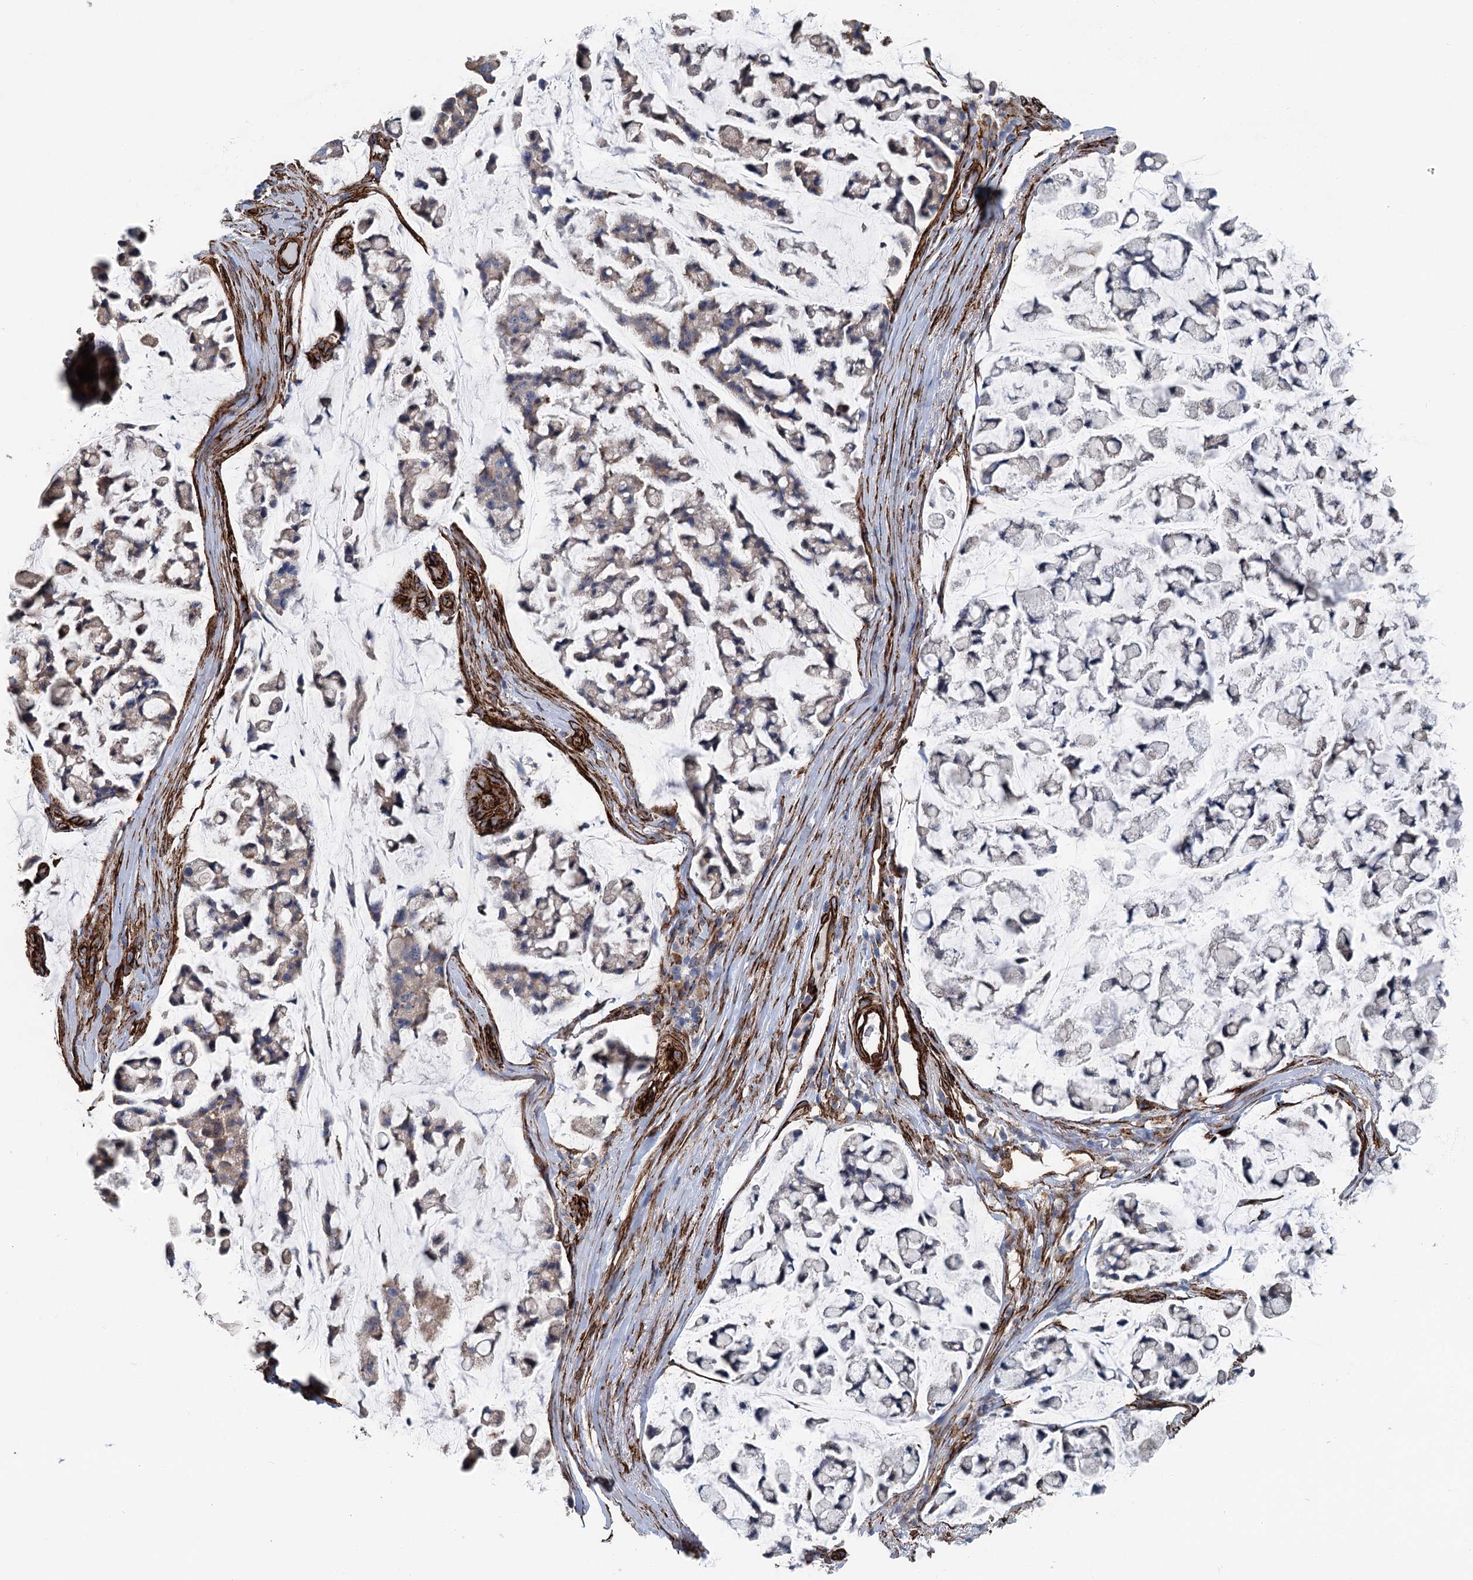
{"staining": {"intensity": "negative", "quantity": "none", "location": "none"}, "tissue": "stomach cancer", "cell_type": "Tumor cells", "image_type": "cancer", "snomed": [{"axis": "morphology", "description": "Adenocarcinoma, NOS"}, {"axis": "topography", "description": "Stomach, lower"}], "caption": "IHC of human adenocarcinoma (stomach) reveals no staining in tumor cells.", "gene": "IQSEC1", "patient": {"sex": "male", "age": 67}}